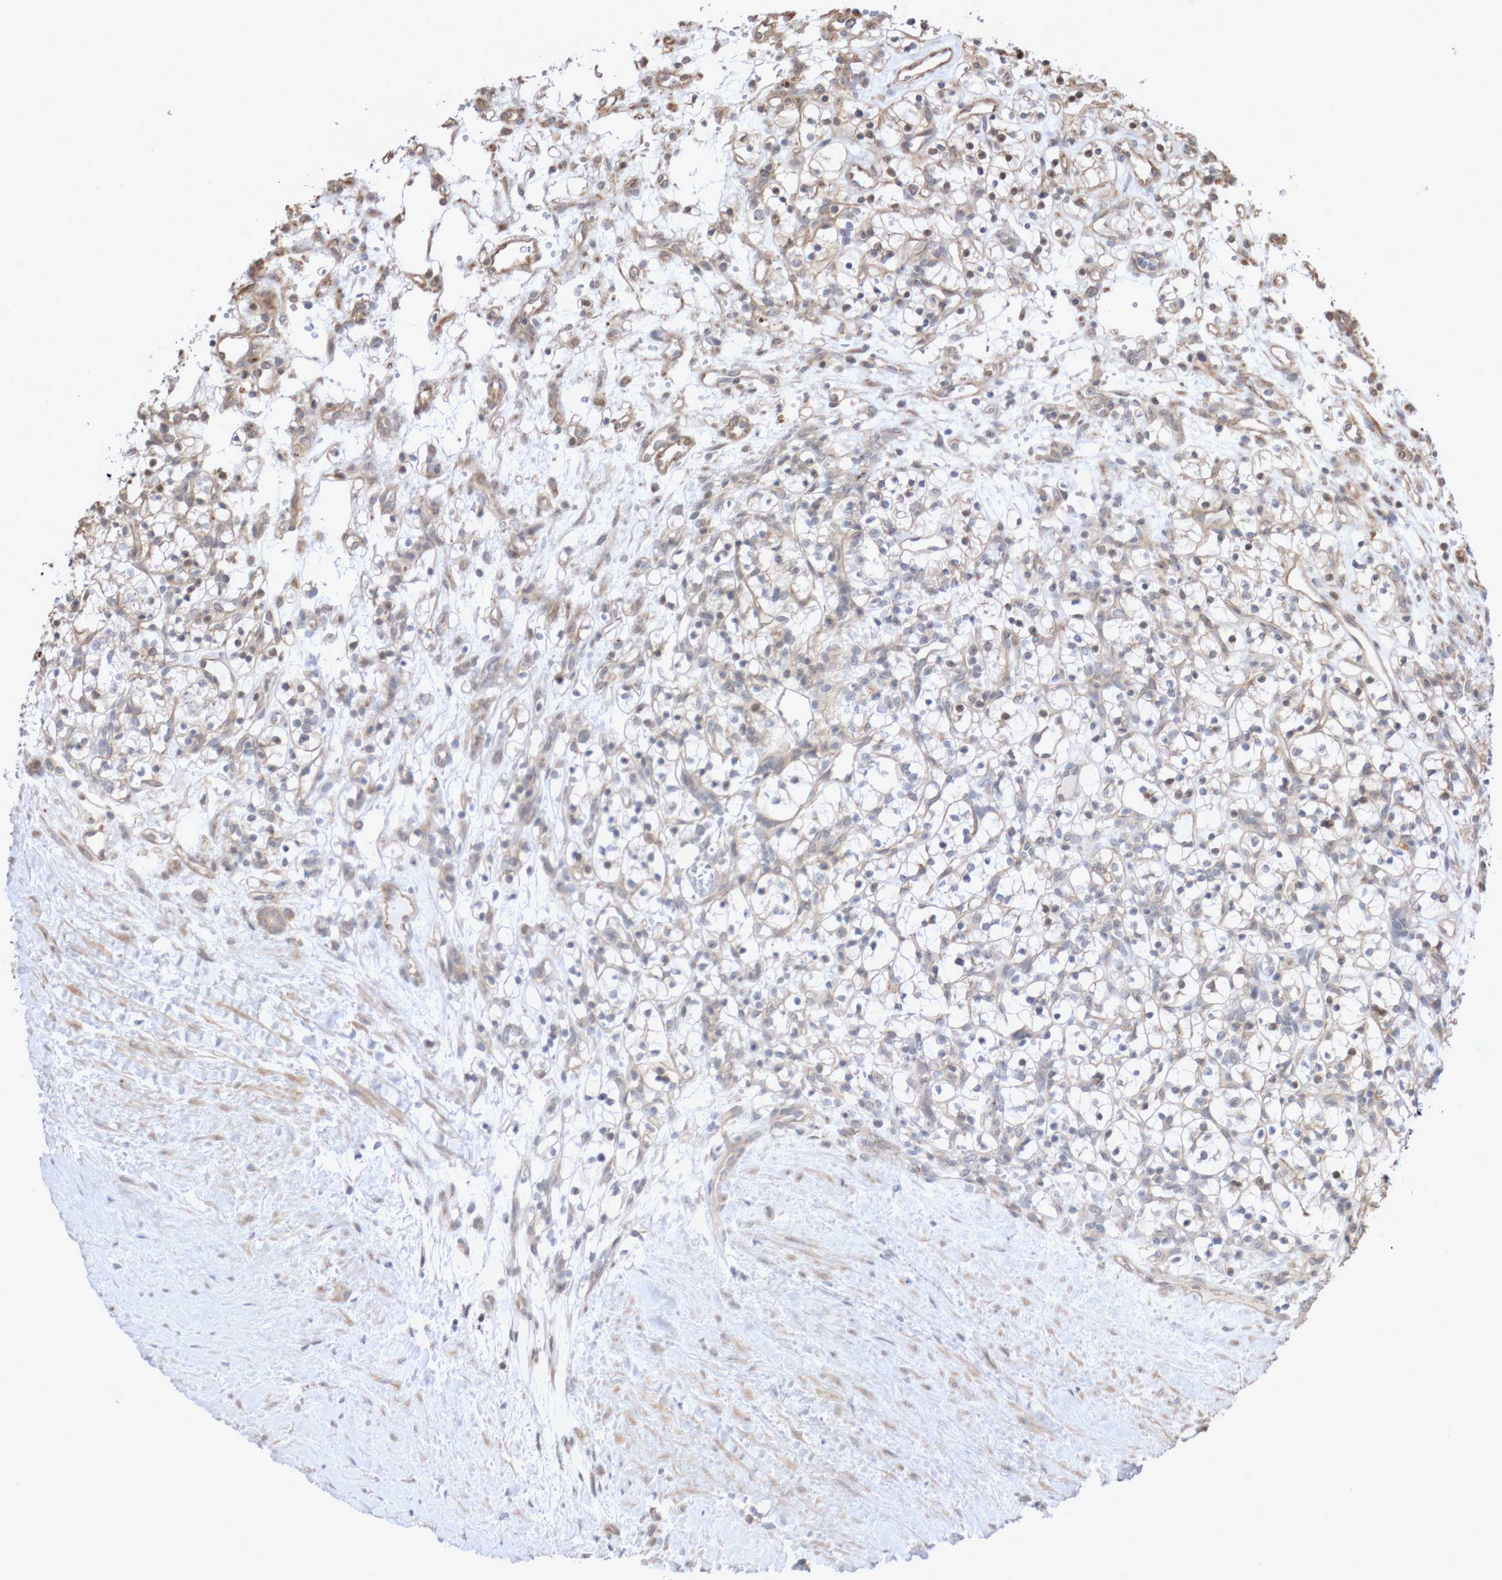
{"staining": {"intensity": "negative", "quantity": "none", "location": "none"}, "tissue": "renal cancer", "cell_type": "Tumor cells", "image_type": "cancer", "snomed": [{"axis": "morphology", "description": "Adenocarcinoma, NOS"}, {"axis": "topography", "description": "Kidney"}], "caption": "Tumor cells show no significant staining in adenocarcinoma (renal).", "gene": "DPH7", "patient": {"sex": "female", "age": 57}}